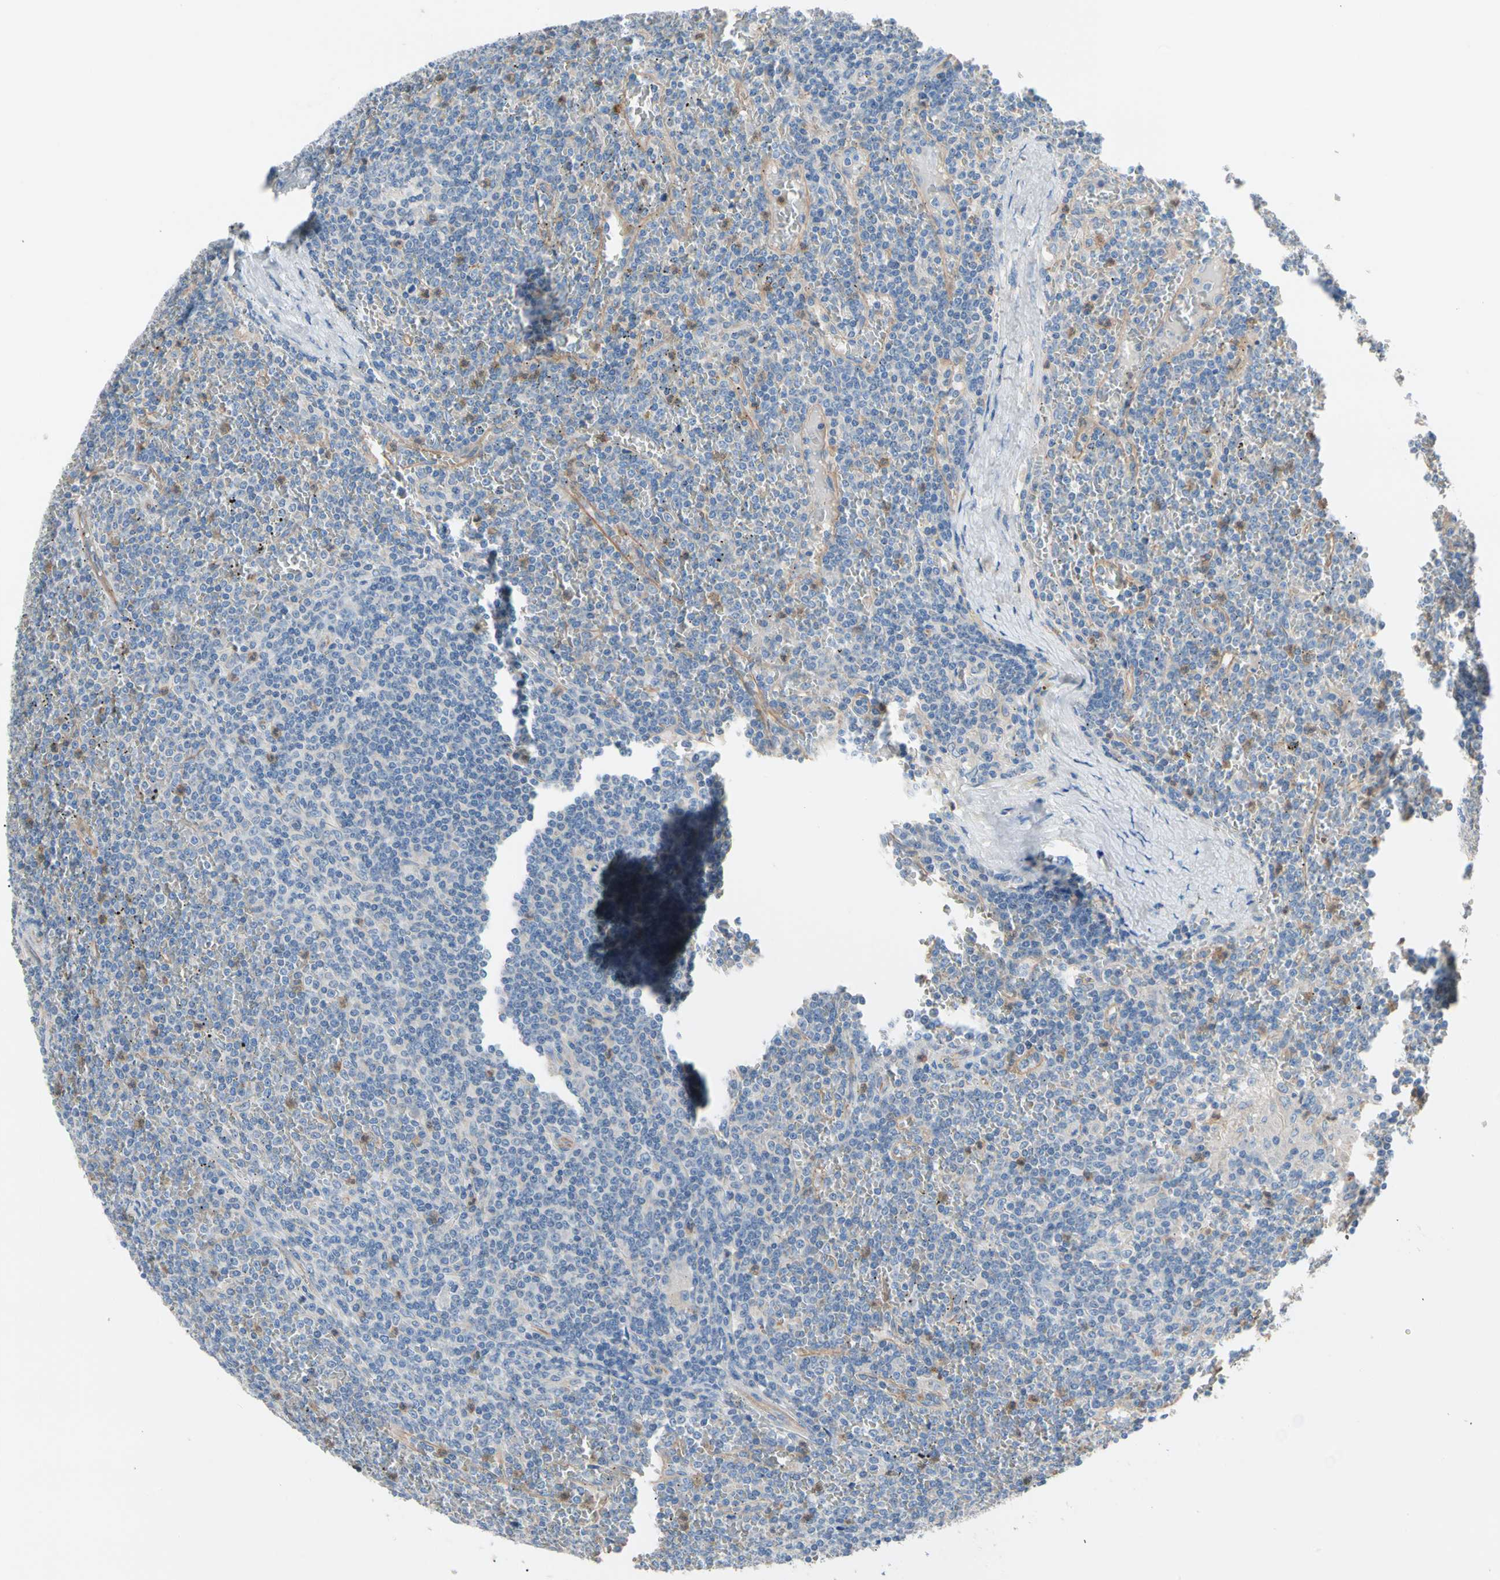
{"staining": {"intensity": "weak", "quantity": "<25%", "location": "cytoplasmic/membranous,nuclear"}, "tissue": "lymphoma", "cell_type": "Tumor cells", "image_type": "cancer", "snomed": [{"axis": "morphology", "description": "Malignant lymphoma, non-Hodgkin's type, Low grade"}, {"axis": "topography", "description": "Spleen"}], "caption": "A photomicrograph of human lymphoma is negative for staining in tumor cells.", "gene": "BBOX1", "patient": {"sex": "female", "age": 19}}